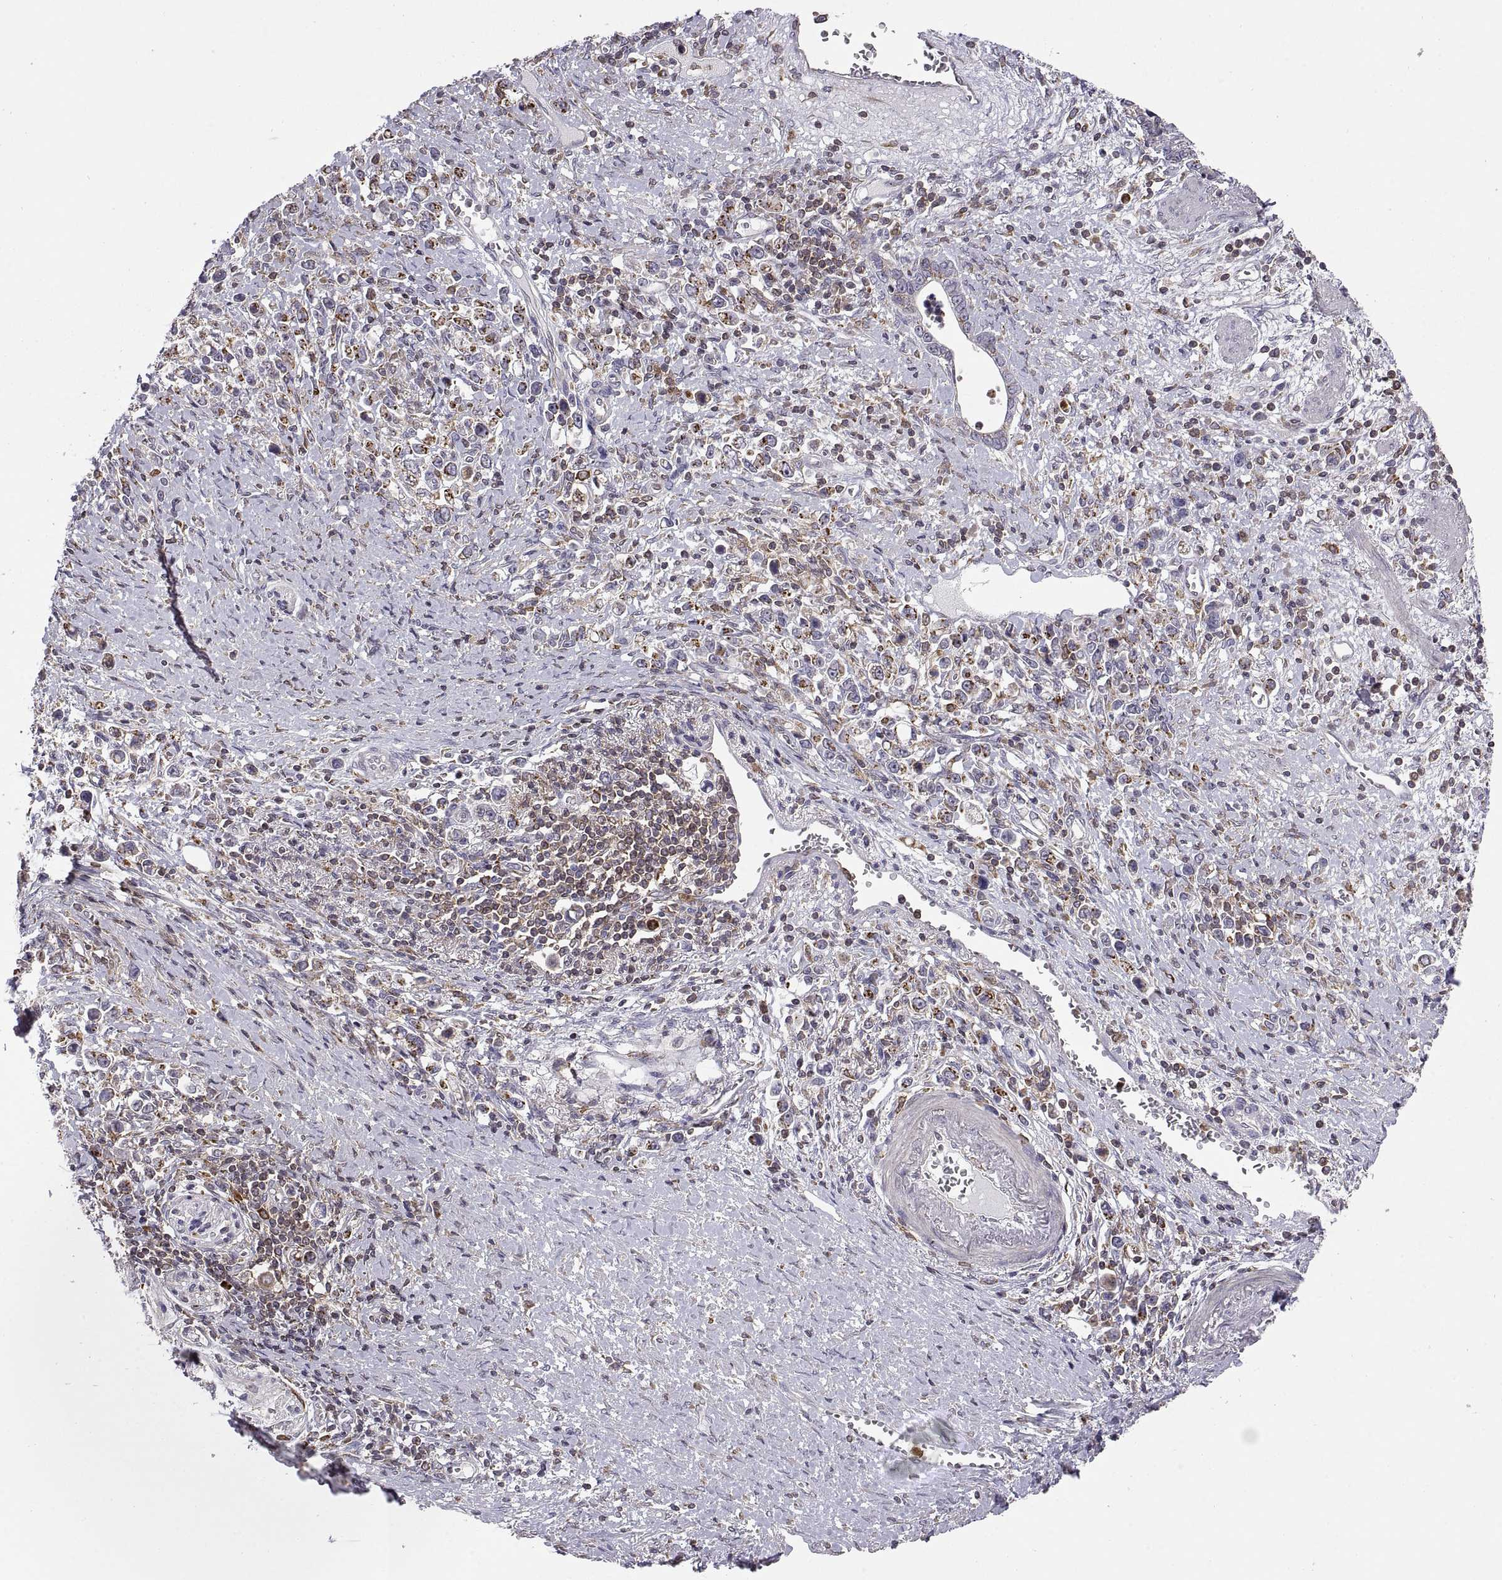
{"staining": {"intensity": "strong", "quantity": "25%-75%", "location": "cytoplasmic/membranous"}, "tissue": "stomach cancer", "cell_type": "Tumor cells", "image_type": "cancer", "snomed": [{"axis": "morphology", "description": "Adenocarcinoma, NOS"}, {"axis": "topography", "description": "Stomach"}], "caption": "Tumor cells reveal high levels of strong cytoplasmic/membranous expression in approximately 25%-75% of cells in stomach adenocarcinoma.", "gene": "ACAP1", "patient": {"sex": "male", "age": 63}}